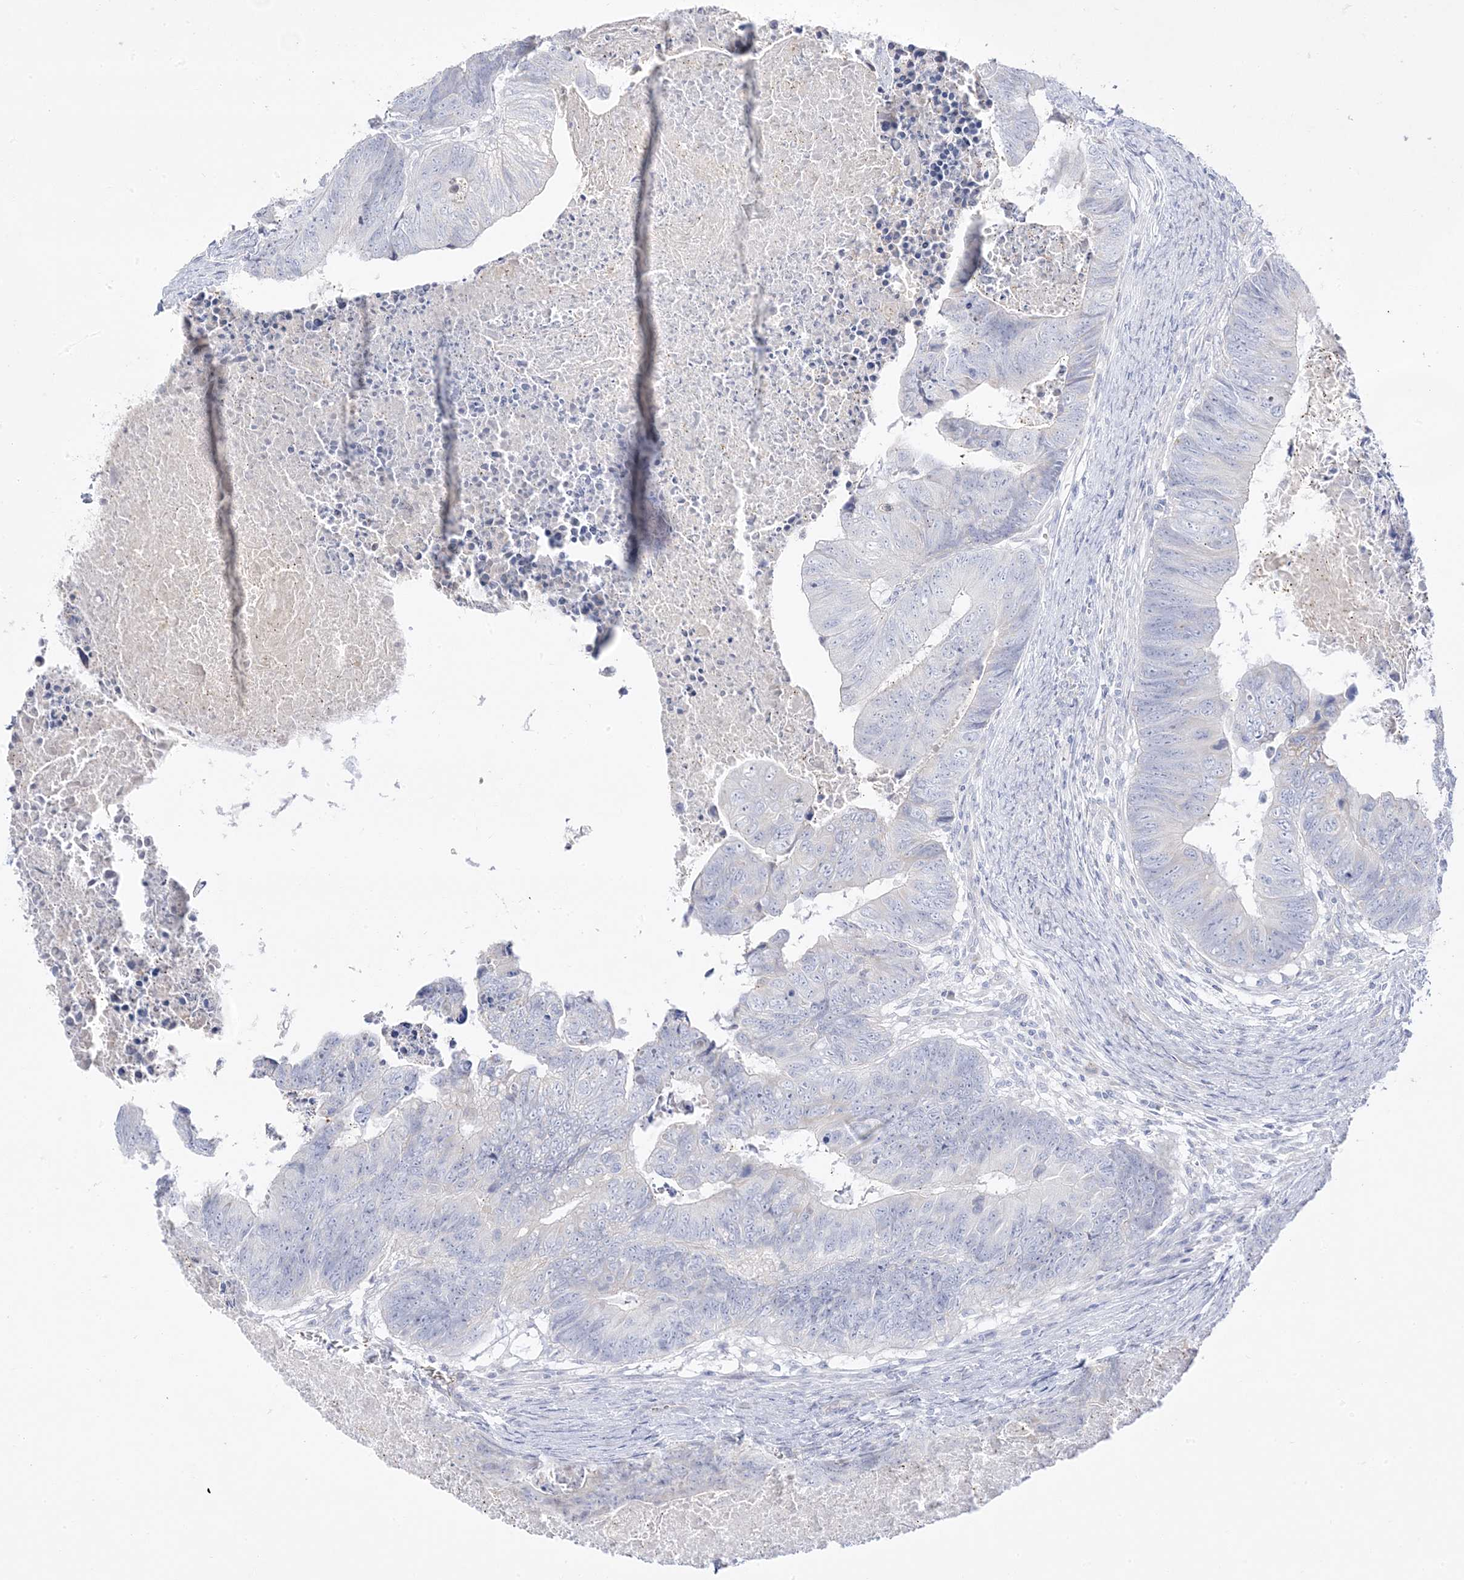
{"staining": {"intensity": "negative", "quantity": "none", "location": "none"}, "tissue": "colorectal cancer", "cell_type": "Tumor cells", "image_type": "cancer", "snomed": [{"axis": "morphology", "description": "Adenocarcinoma, NOS"}, {"axis": "topography", "description": "Colon"}], "caption": "Immunohistochemistry of colorectal cancer (adenocarcinoma) exhibits no staining in tumor cells.", "gene": "TRANK1", "patient": {"sex": "female", "age": 67}}